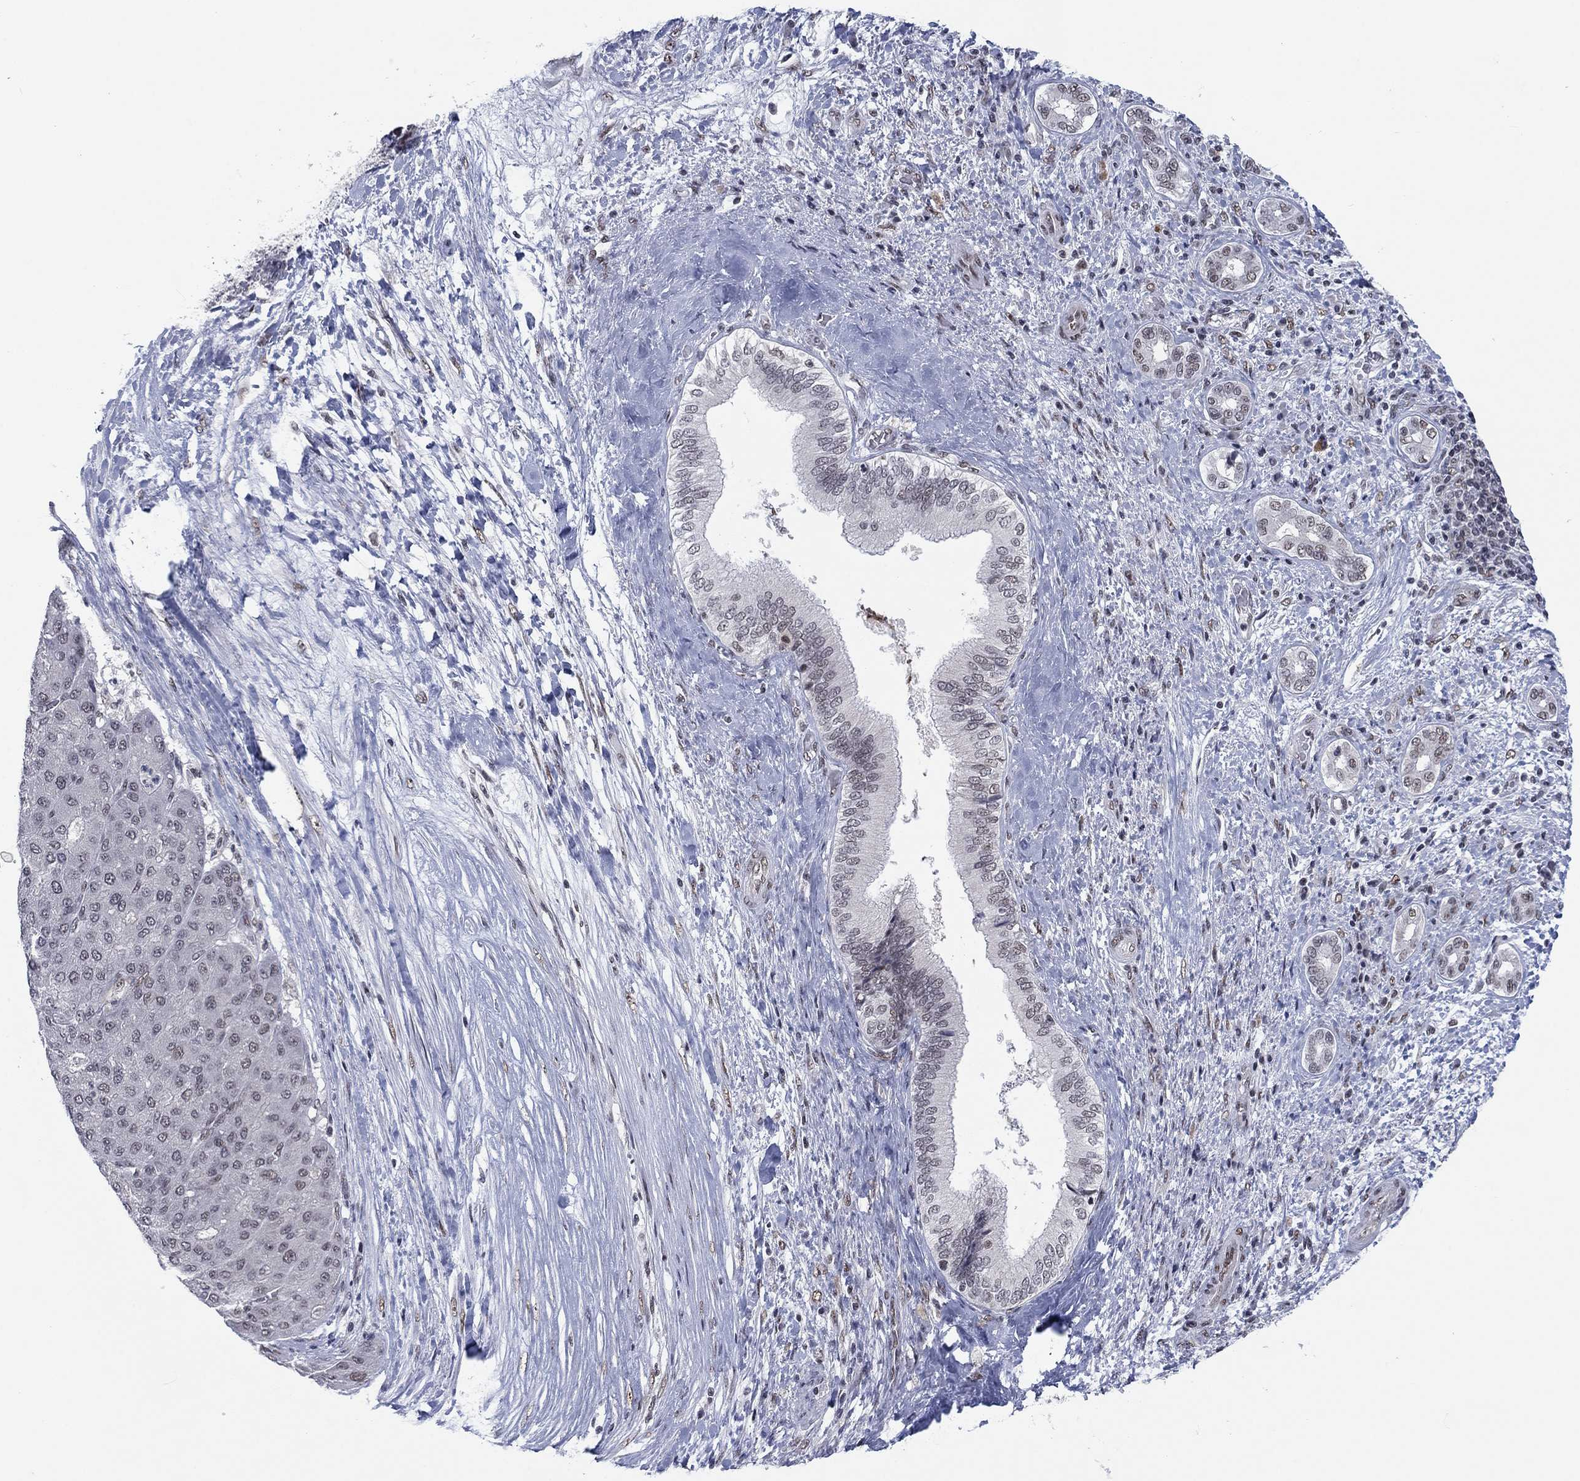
{"staining": {"intensity": "negative", "quantity": "none", "location": "none"}, "tissue": "liver cancer", "cell_type": "Tumor cells", "image_type": "cancer", "snomed": [{"axis": "morphology", "description": "Carcinoma, Hepatocellular, NOS"}, {"axis": "topography", "description": "Liver"}], "caption": "This is an IHC micrograph of human liver hepatocellular carcinoma. There is no staining in tumor cells.", "gene": "FYTTD1", "patient": {"sex": "male", "age": 65}}